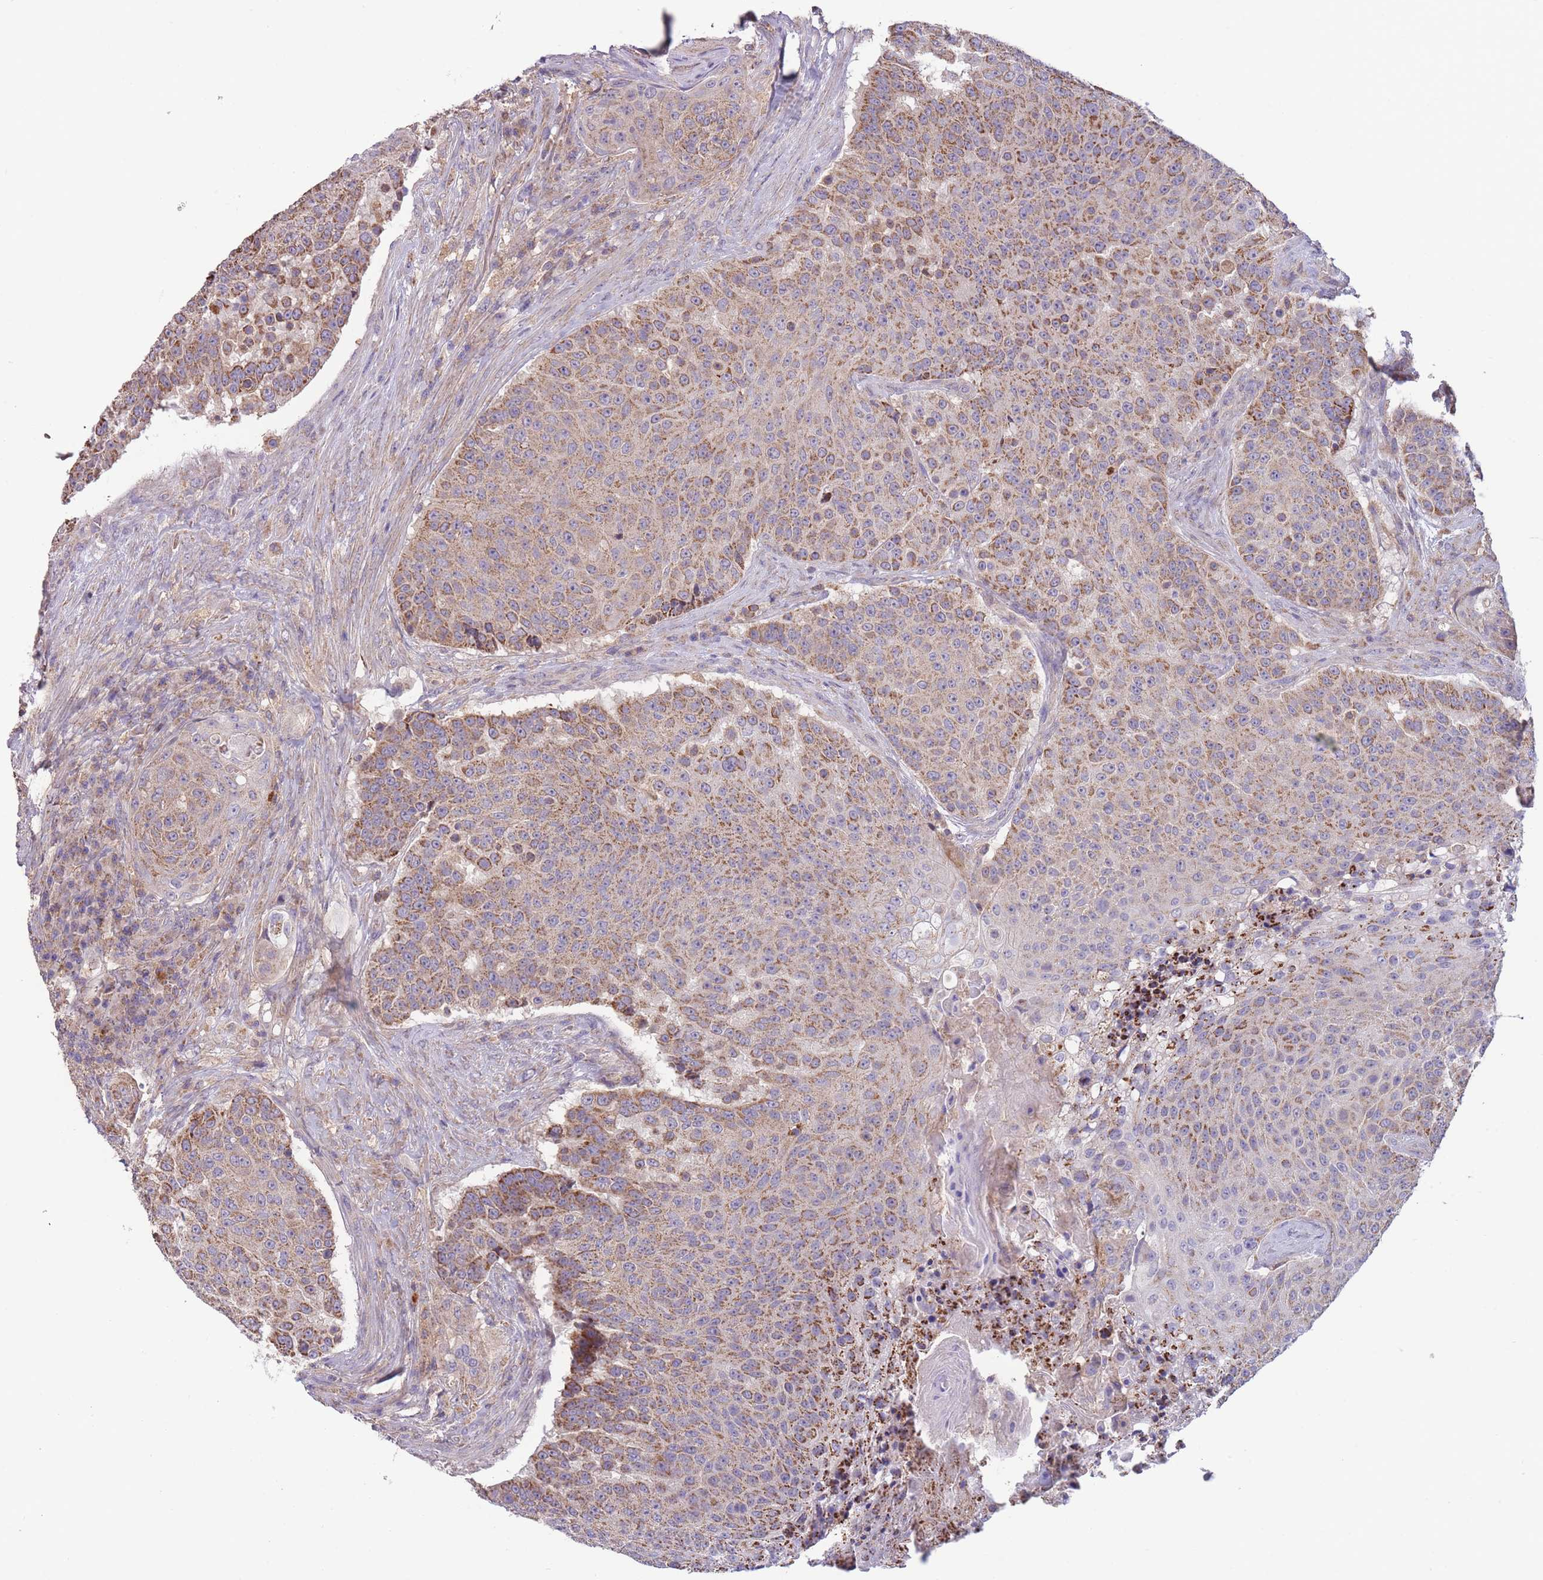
{"staining": {"intensity": "moderate", "quantity": ">75%", "location": "cytoplasmic/membranous"}, "tissue": "urothelial cancer", "cell_type": "Tumor cells", "image_type": "cancer", "snomed": [{"axis": "morphology", "description": "Urothelial carcinoma, High grade"}, {"axis": "topography", "description": "Urinary bladder"}], "caption": "Moderate cytoplasmic/membranous expression for a protein is identified in approximately >75% of tumor cells of urothelial cancer using immunohistochemistry (IHC).", "gene": "SLC25A42", "patient": {"sex": "female", "age": 63}}